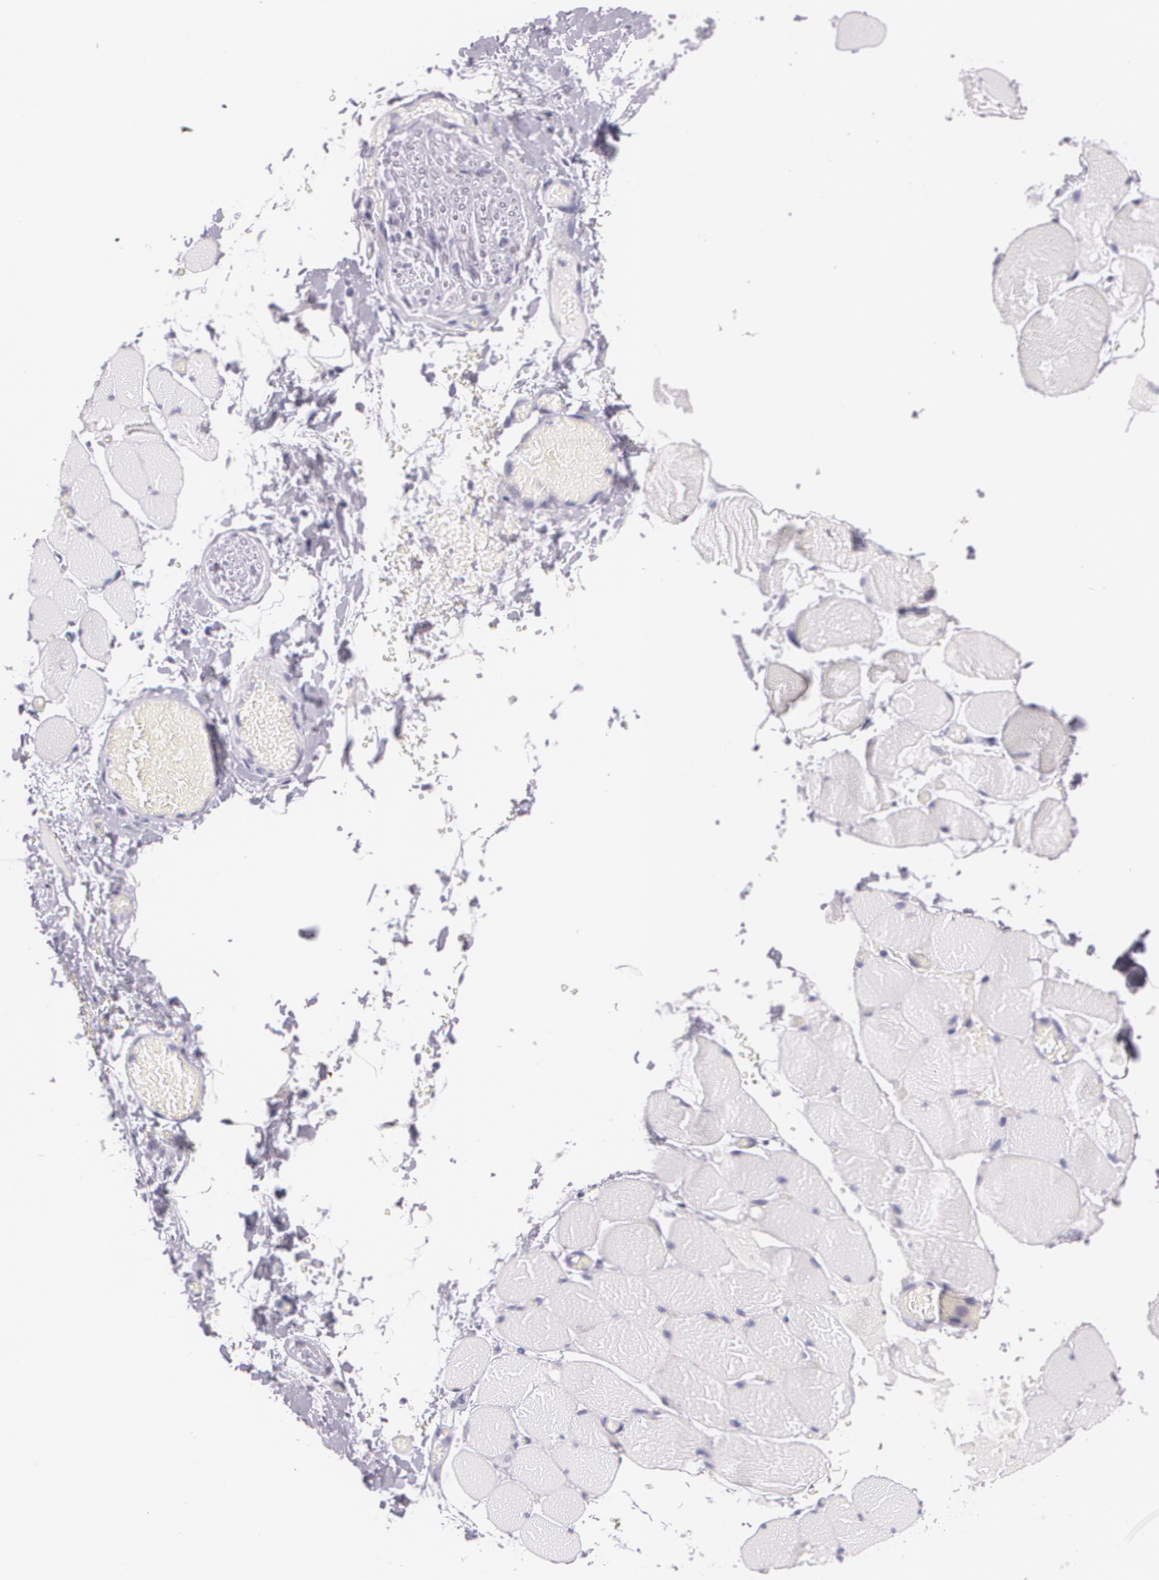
{"staining": {"intensity": "negative", "quantity": "none", "location": "none"}, "tissue": "skeletal muscle", "cell_type": "Myocytes", "image_type": "normal", "snomed": [{"axis": "morphology", "description": "Normal tissue, NOS"}, {"axis": "topography", "description": "Skeletal muscle"}, {"axis": "topography", "description": "Soft tissue"}], "caption": "Skeletal muscle stained for a protein using immunohistochemistry (IHC) displays no staining myocytes.", "gene": "DLG4", "patient": {"sex": "female", "age": 58}}